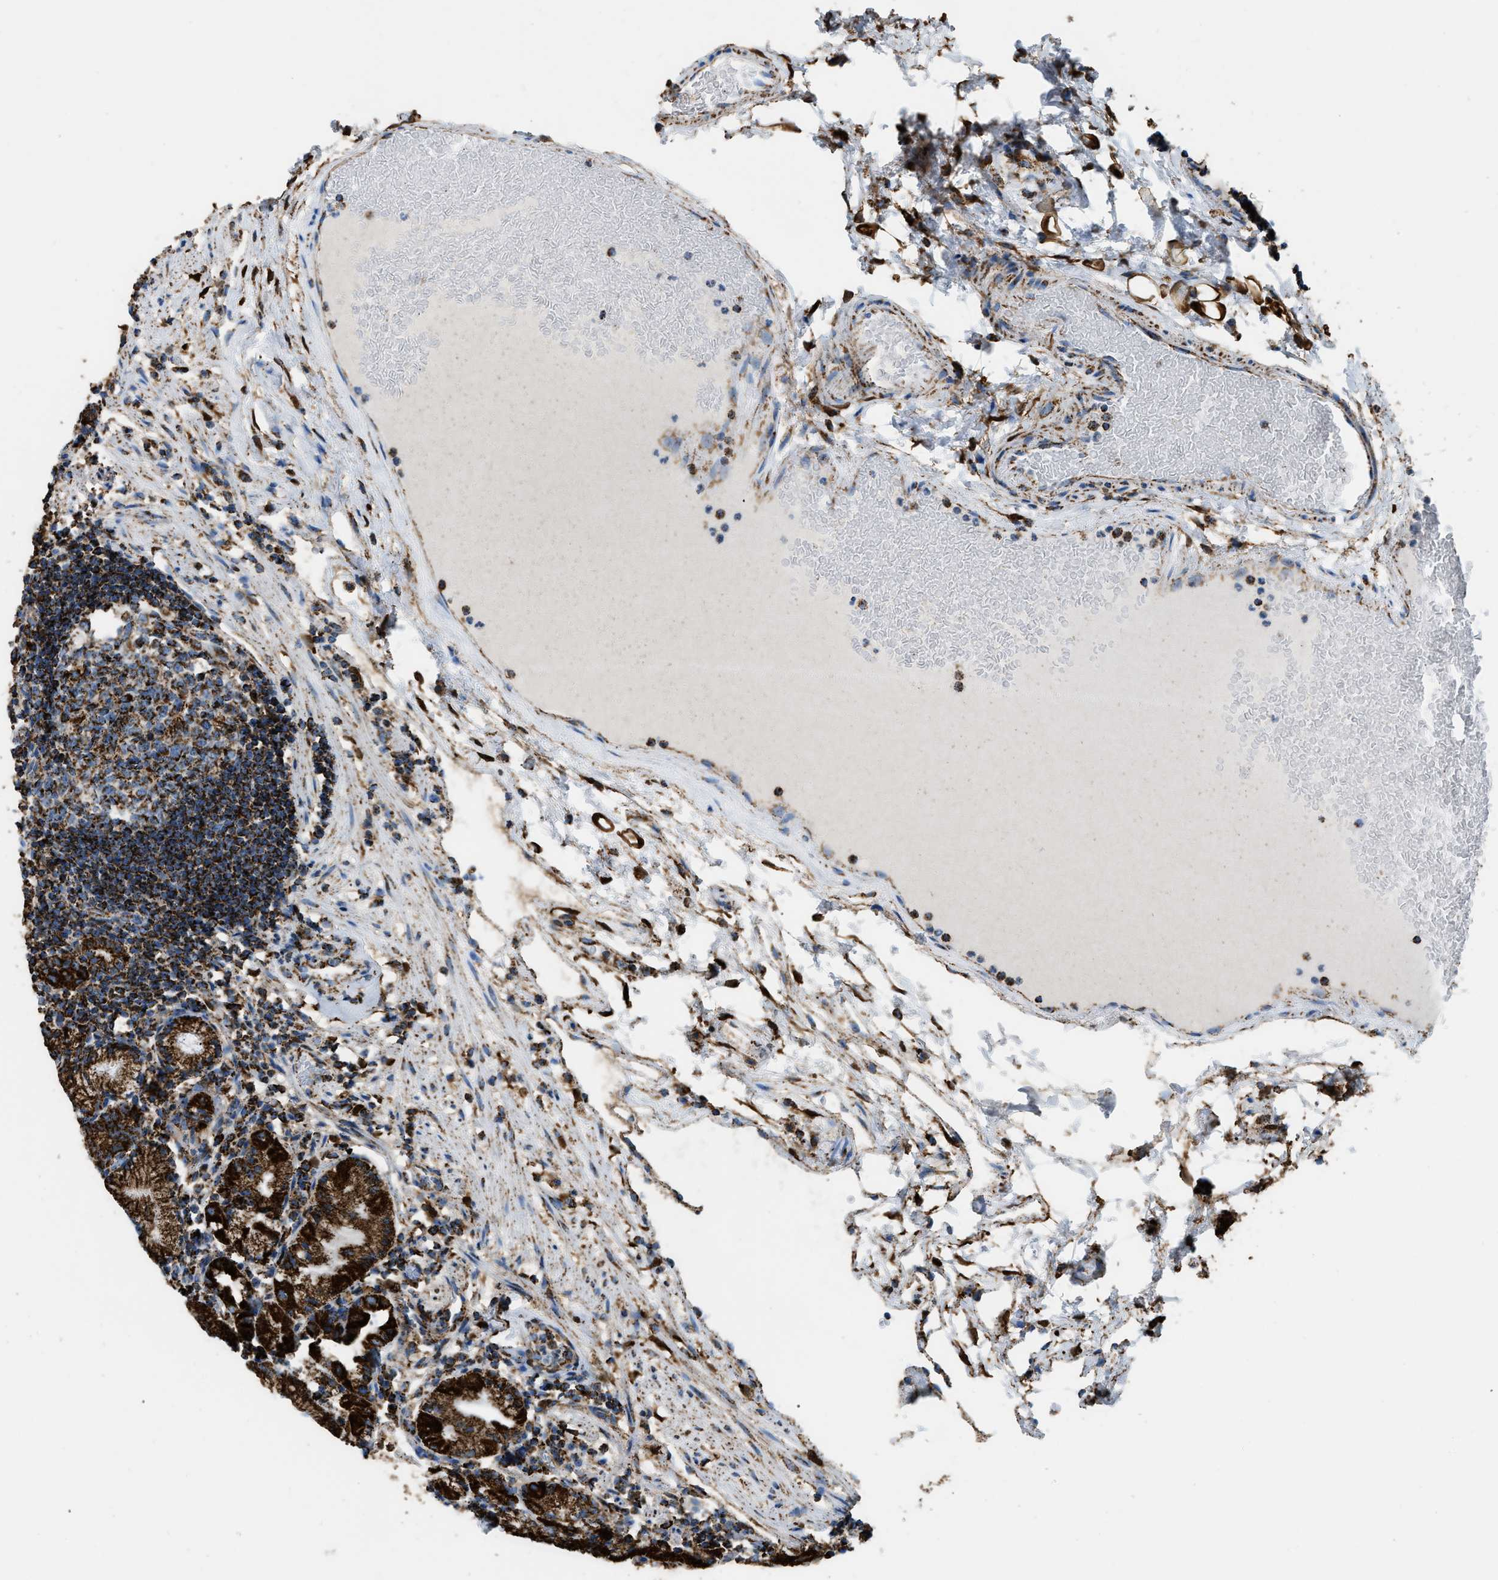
{"staining": {"intensity": "strong", "quantity": ">75%", "location": "cytoplasmic/membranous"}, "tissue": "stomach", "cell_type": "Glandular cells", "image_type": "normal", "snomed": [{"axis": "morphology", "description": "Normal tissue, NOS"}, {"axis": "topography", "description": "Stomach"}, {"axis": "topography", "description": "Stomach, lower"}], "caption": "This image displays IHC staining of unremarkable stomach, with high strong cytoplasmic/membranous staining in about >75% of glandular cells.", "gene": "ETFB", "patient": {"sex": "female", "age": 75}}